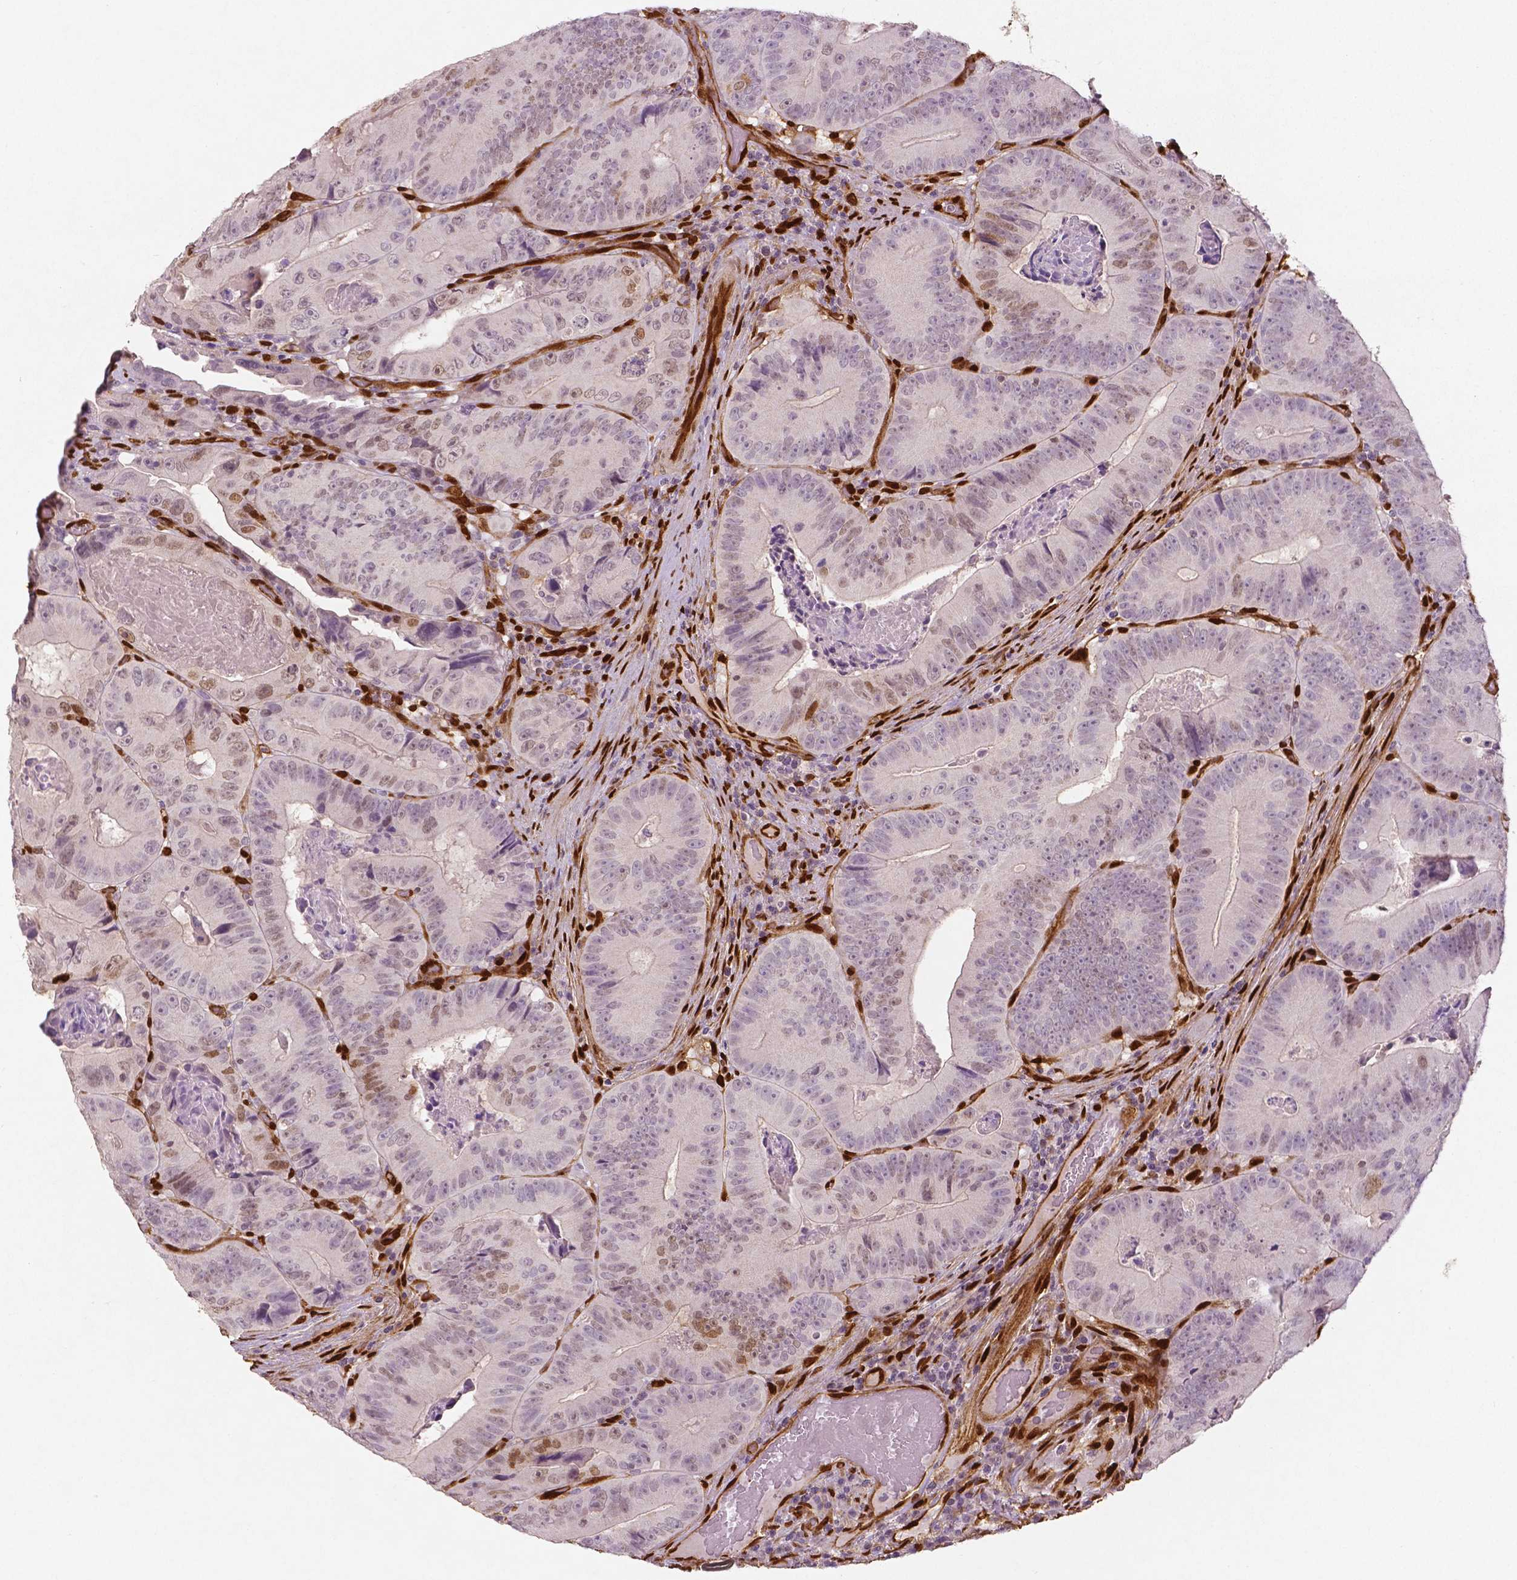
{"staining": {"intensity": "moderate", "quantity": "<25%", "location": "nuclear"}, "tissue": "colorectal cancer", "cell_type": "Tumor cells", "image_type": "cancer", "snomed": [{"axis": "morphology", "description": "Adenocarcinoma, NOS"}, {"axis": "topography", "description": "Colon"}], "caption": "IHC (DAB) staining of human colorectal adenocarcinoma displays moderate nuclear protein expression in approximately <25% of tumor cells.", "gene": "WWTR1", "patient": {"sex": "female", "age": 86}}